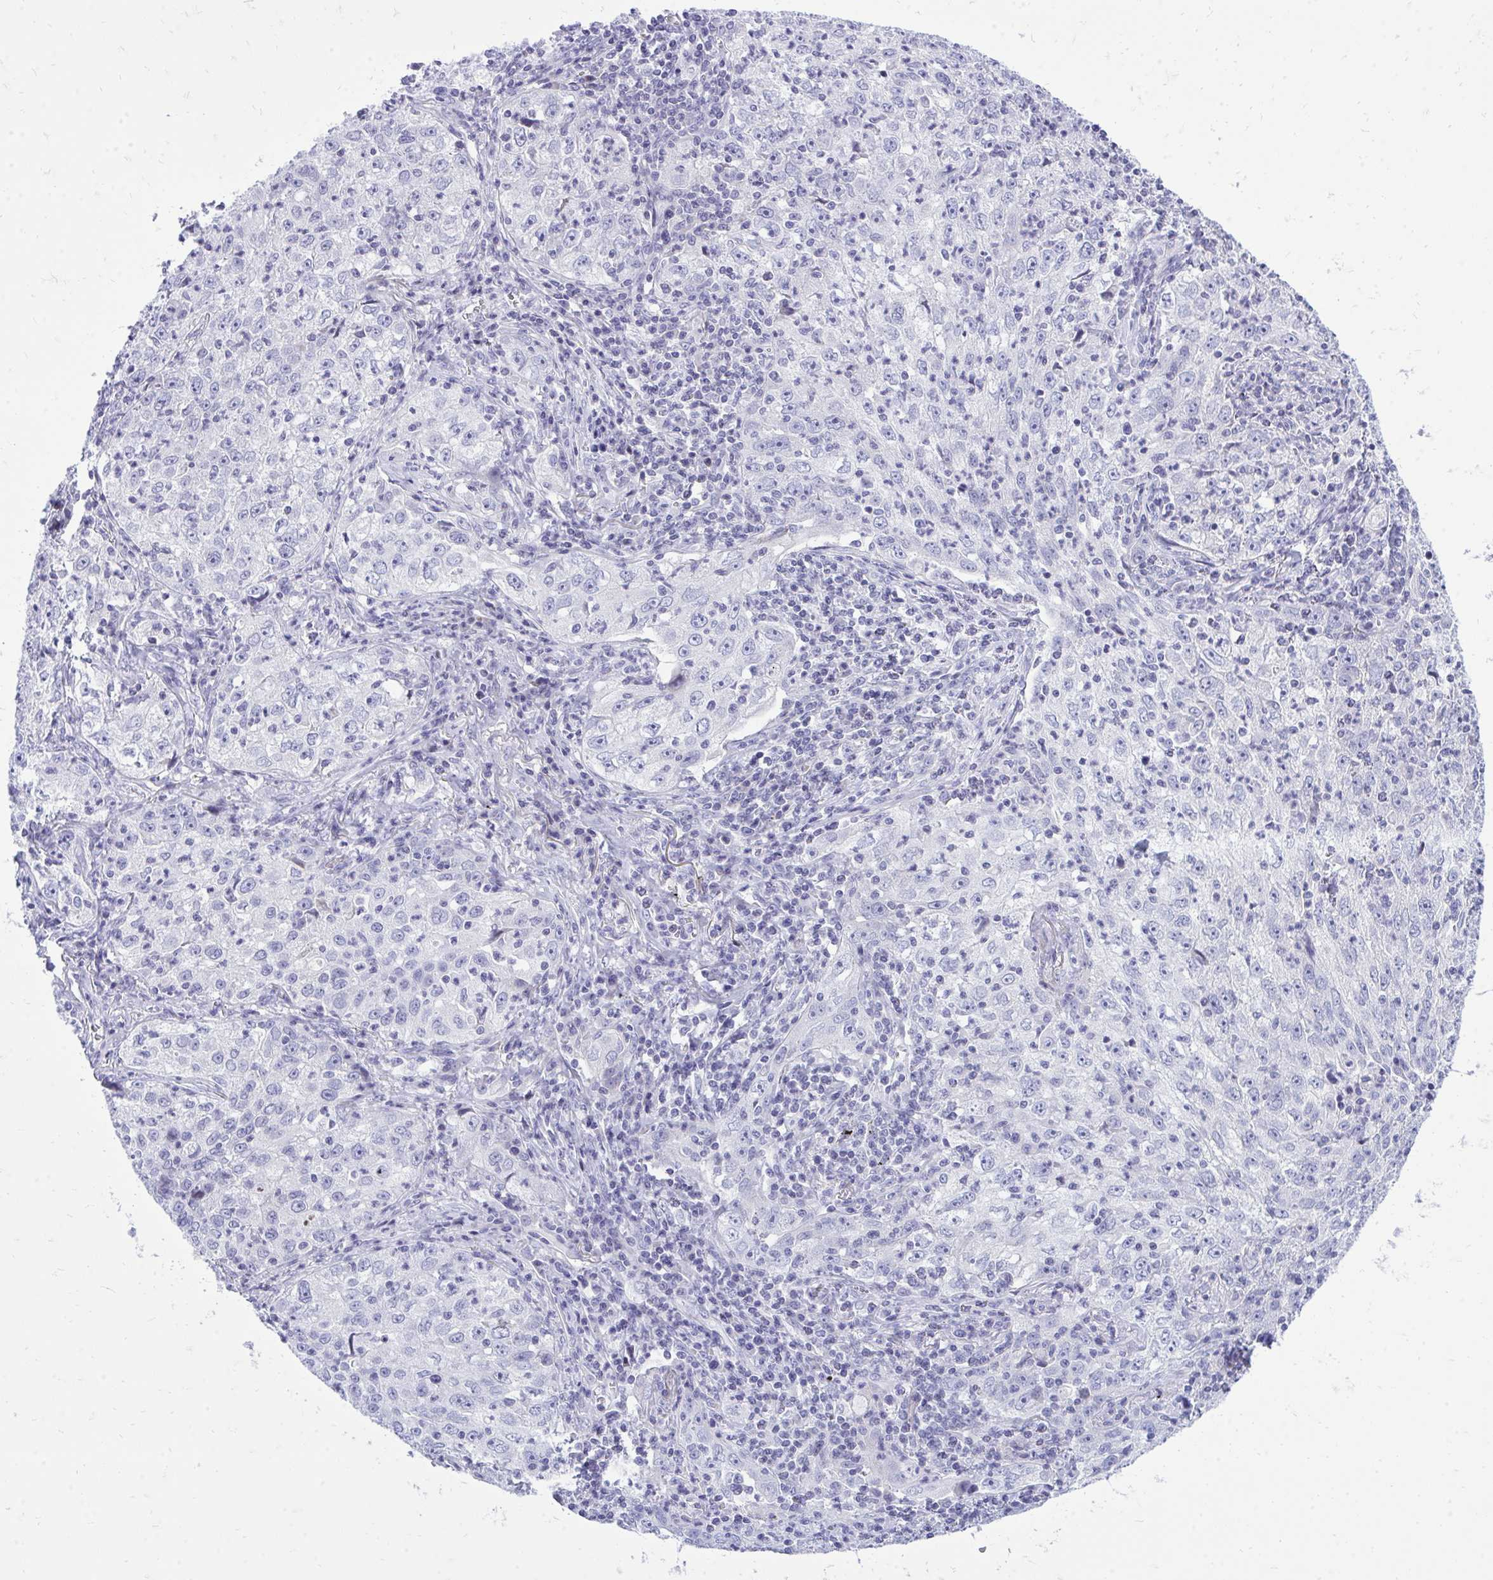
{"staining": {"intensity": "negative", "quantity": "none", "location": "none"}, "tissue": "lung cancer", "cell_type": "Tumor cells", "image_type": "cancer", "snomed": [{"axis": "morphology", "description": "Squamous cell carcinoma, NOS"}, {"axis": "topography", "description": "Lung"}], "caption": "A photomicrograph of lung cancer stained for a protein displays no brown staining in tumor cells.", "gene": "GABRA1", "patient": {"sex": "male", "age": 71}}